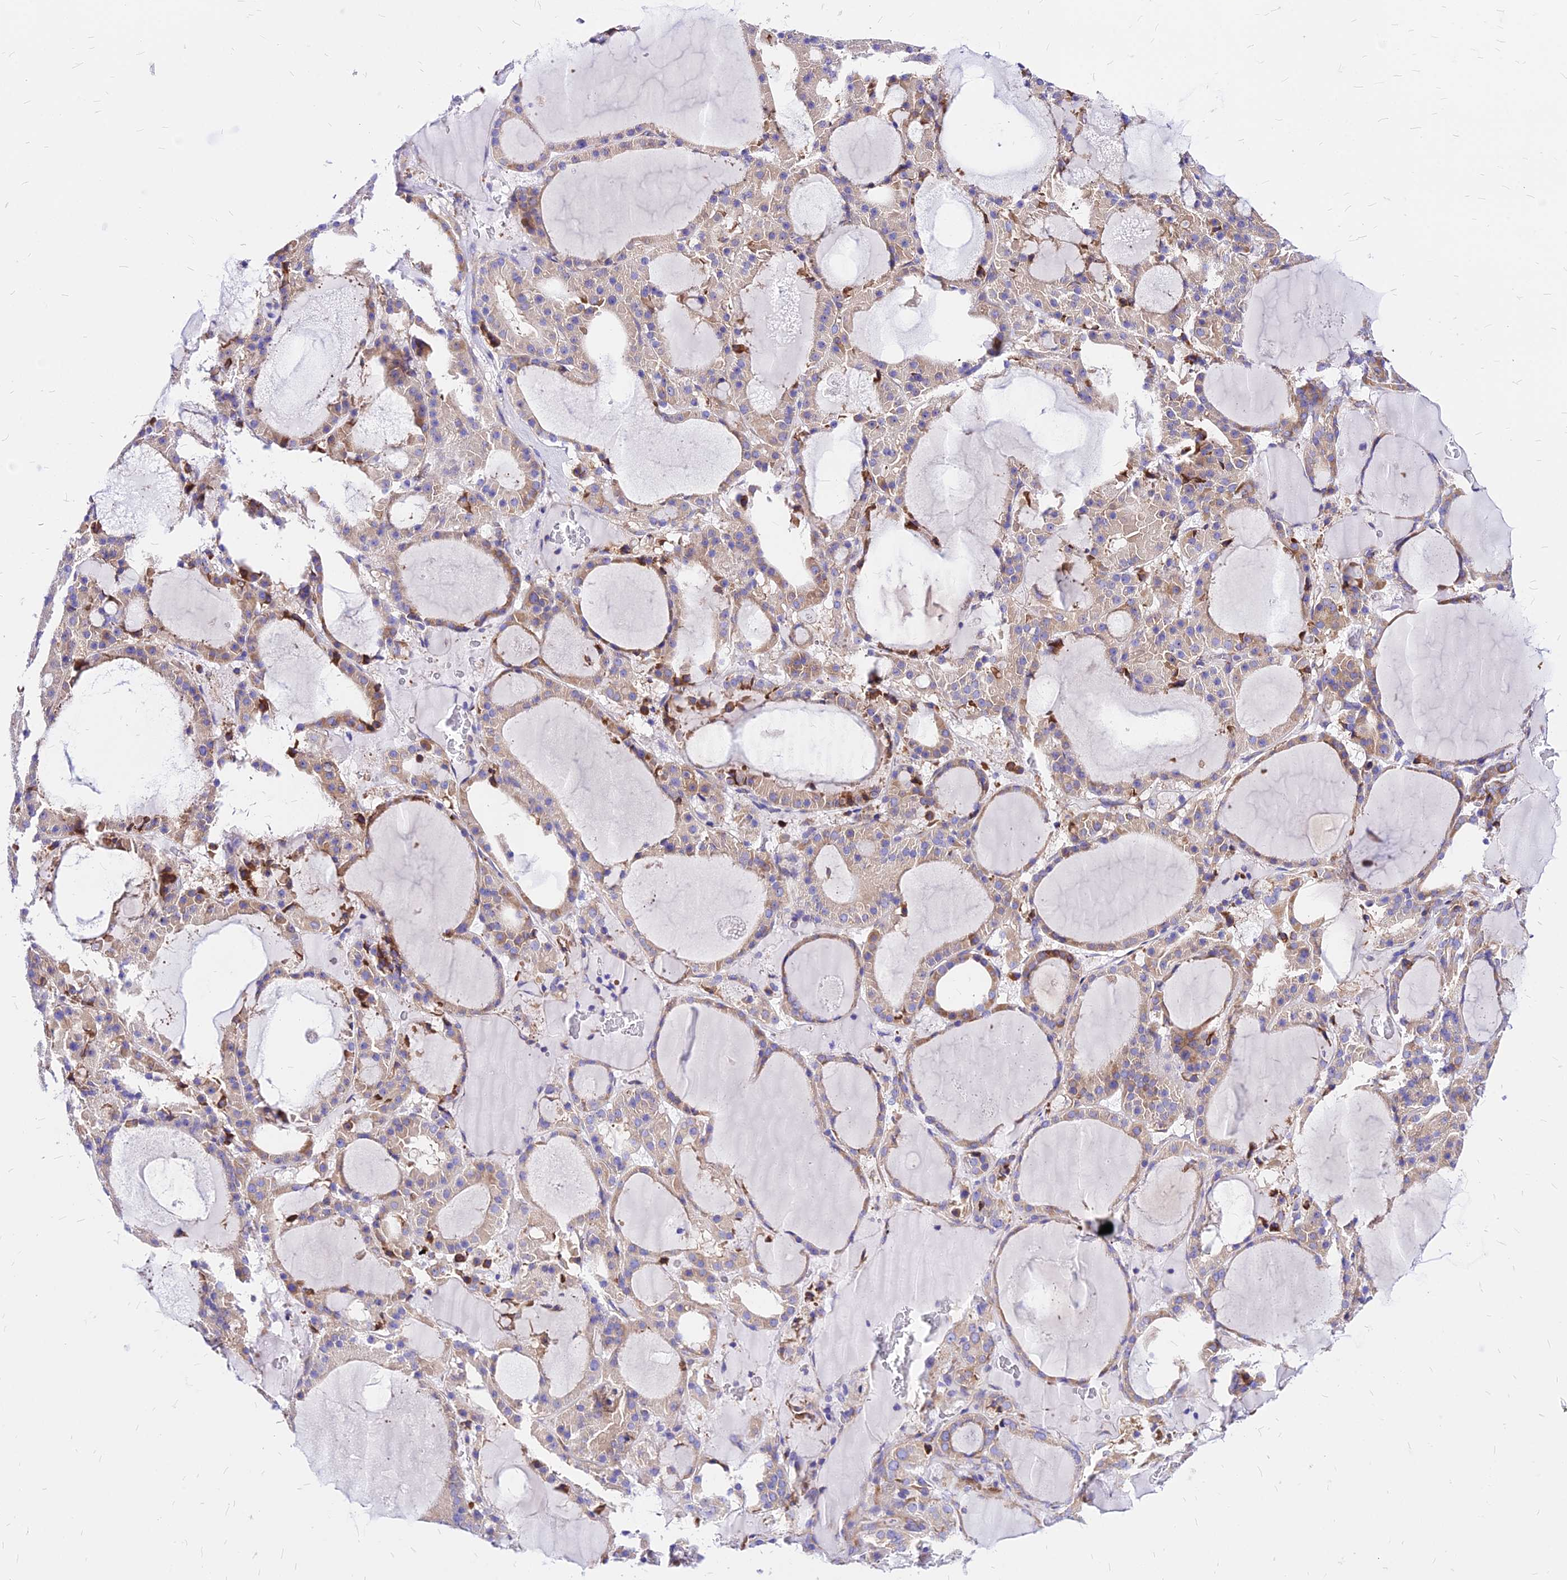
{"staining": {"intensity": "weak", "quantity": "25%-75%", "location": "cytoplasmic/membranous"}, "tissue": "thyroid gland", "cell_type": "Glandular cells", "image_type": "normal", "snomed": [{"axis": "morphology", "description": "Normal tissue, NOS"}, {"axis": "morphology", "description": "Carcinoma, NOS"}, {"axis": "topography", "description": "Thyroid gland"}], "caption": "Weak cytoplasmic/membranous positivity is identified in approximately 25%-75% of glandular cells in benign thyroid gland. (Stains: DAB in brown, nuclei in blue, Microscopy: brightfield microscopy at high magnification).", "gene": "RPL19", "patient": {"sex": "female", "age": 86}}